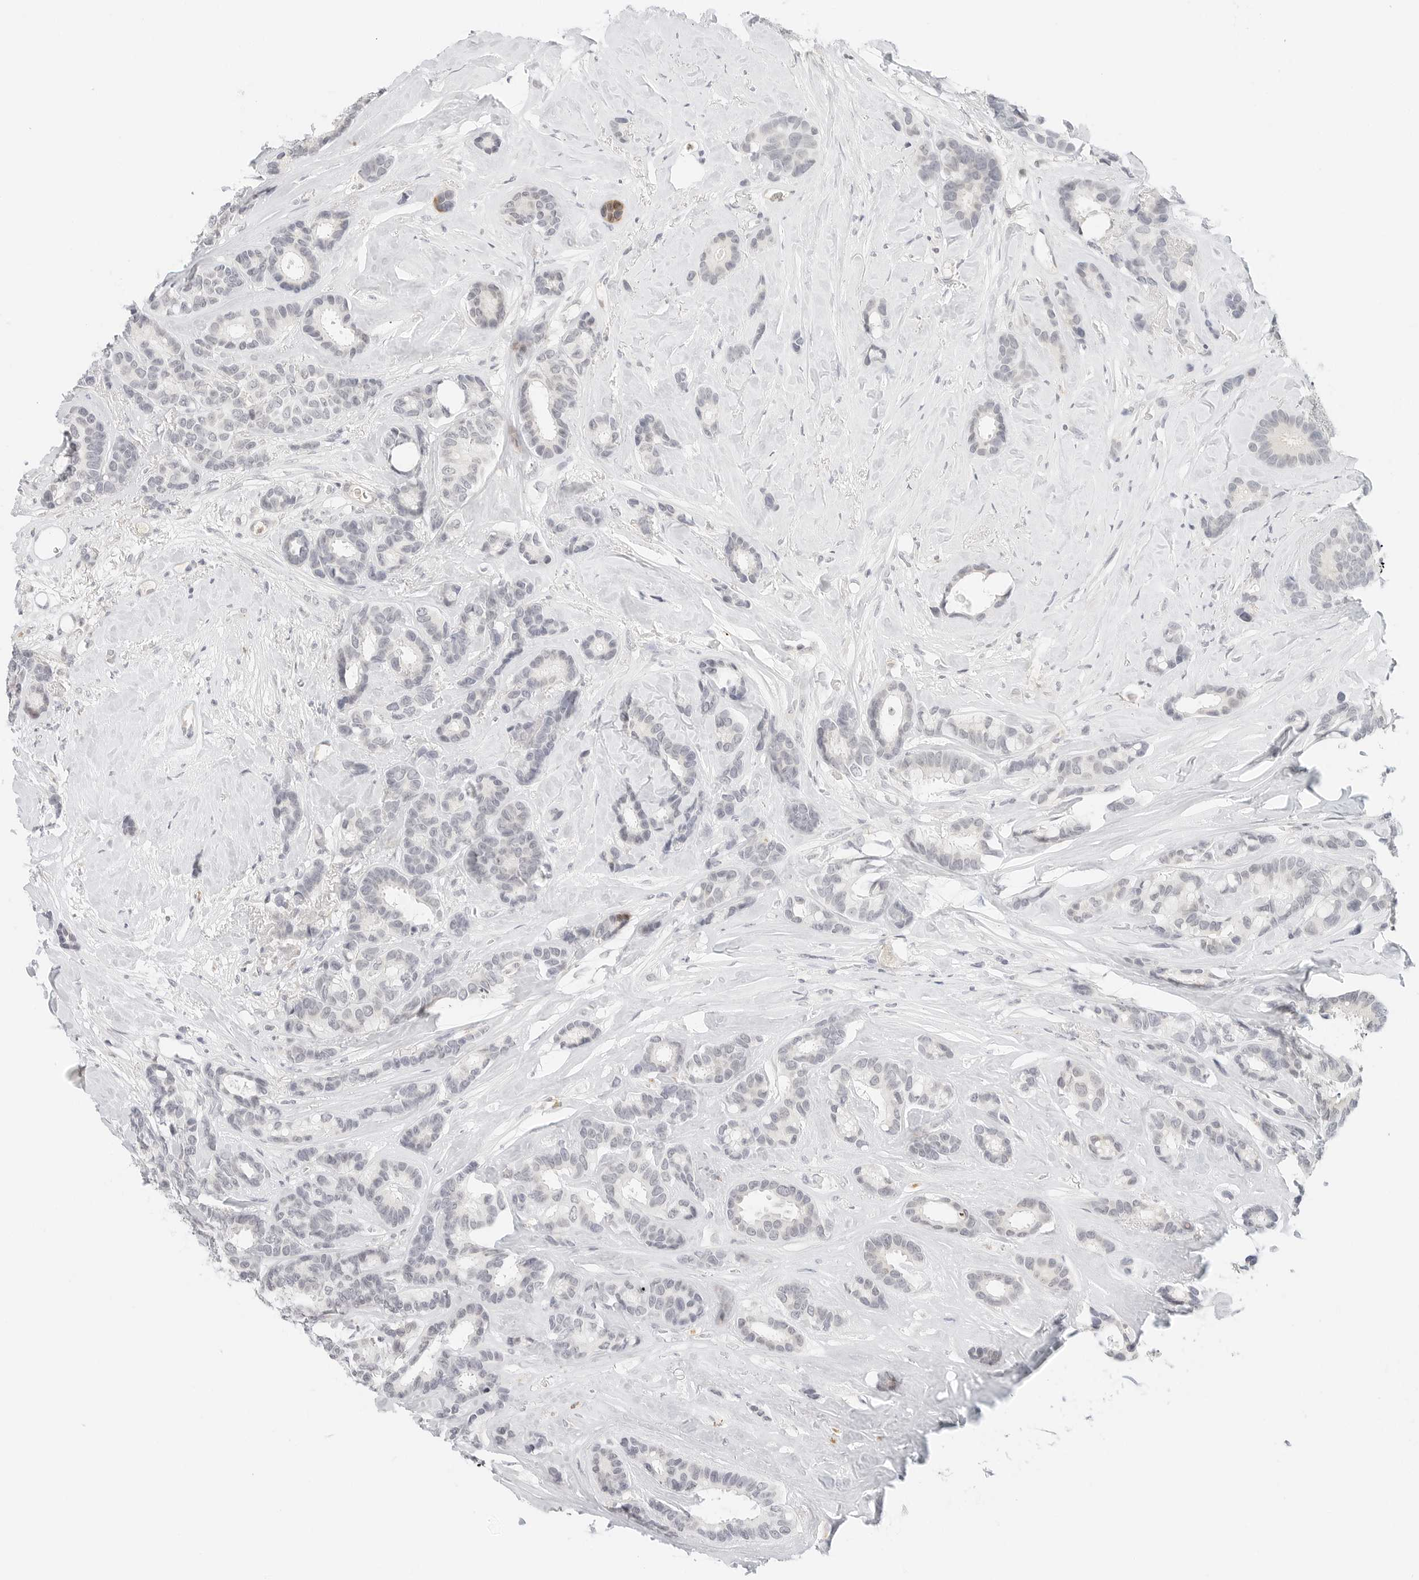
{"staining": {"intensity": "negative", "quantity": "none", "location": "none"}, "tissue": "breast cancer", "cell_type": "Tumor cells", "image_type": "cancer", "snomed": [{"axis": "morphology", "description": "Duct carcinoma"}, {"axis": "topography", "description": "Breast"}], "caption": "Tumor cells show no significant staining in breast cancer (intraductal carcinoma). (Immunohistochemistry (ihc), brightfield microscopy, high magnification).", "gene": "NEO1", "patient": {"sex": "female", "age": 87}}